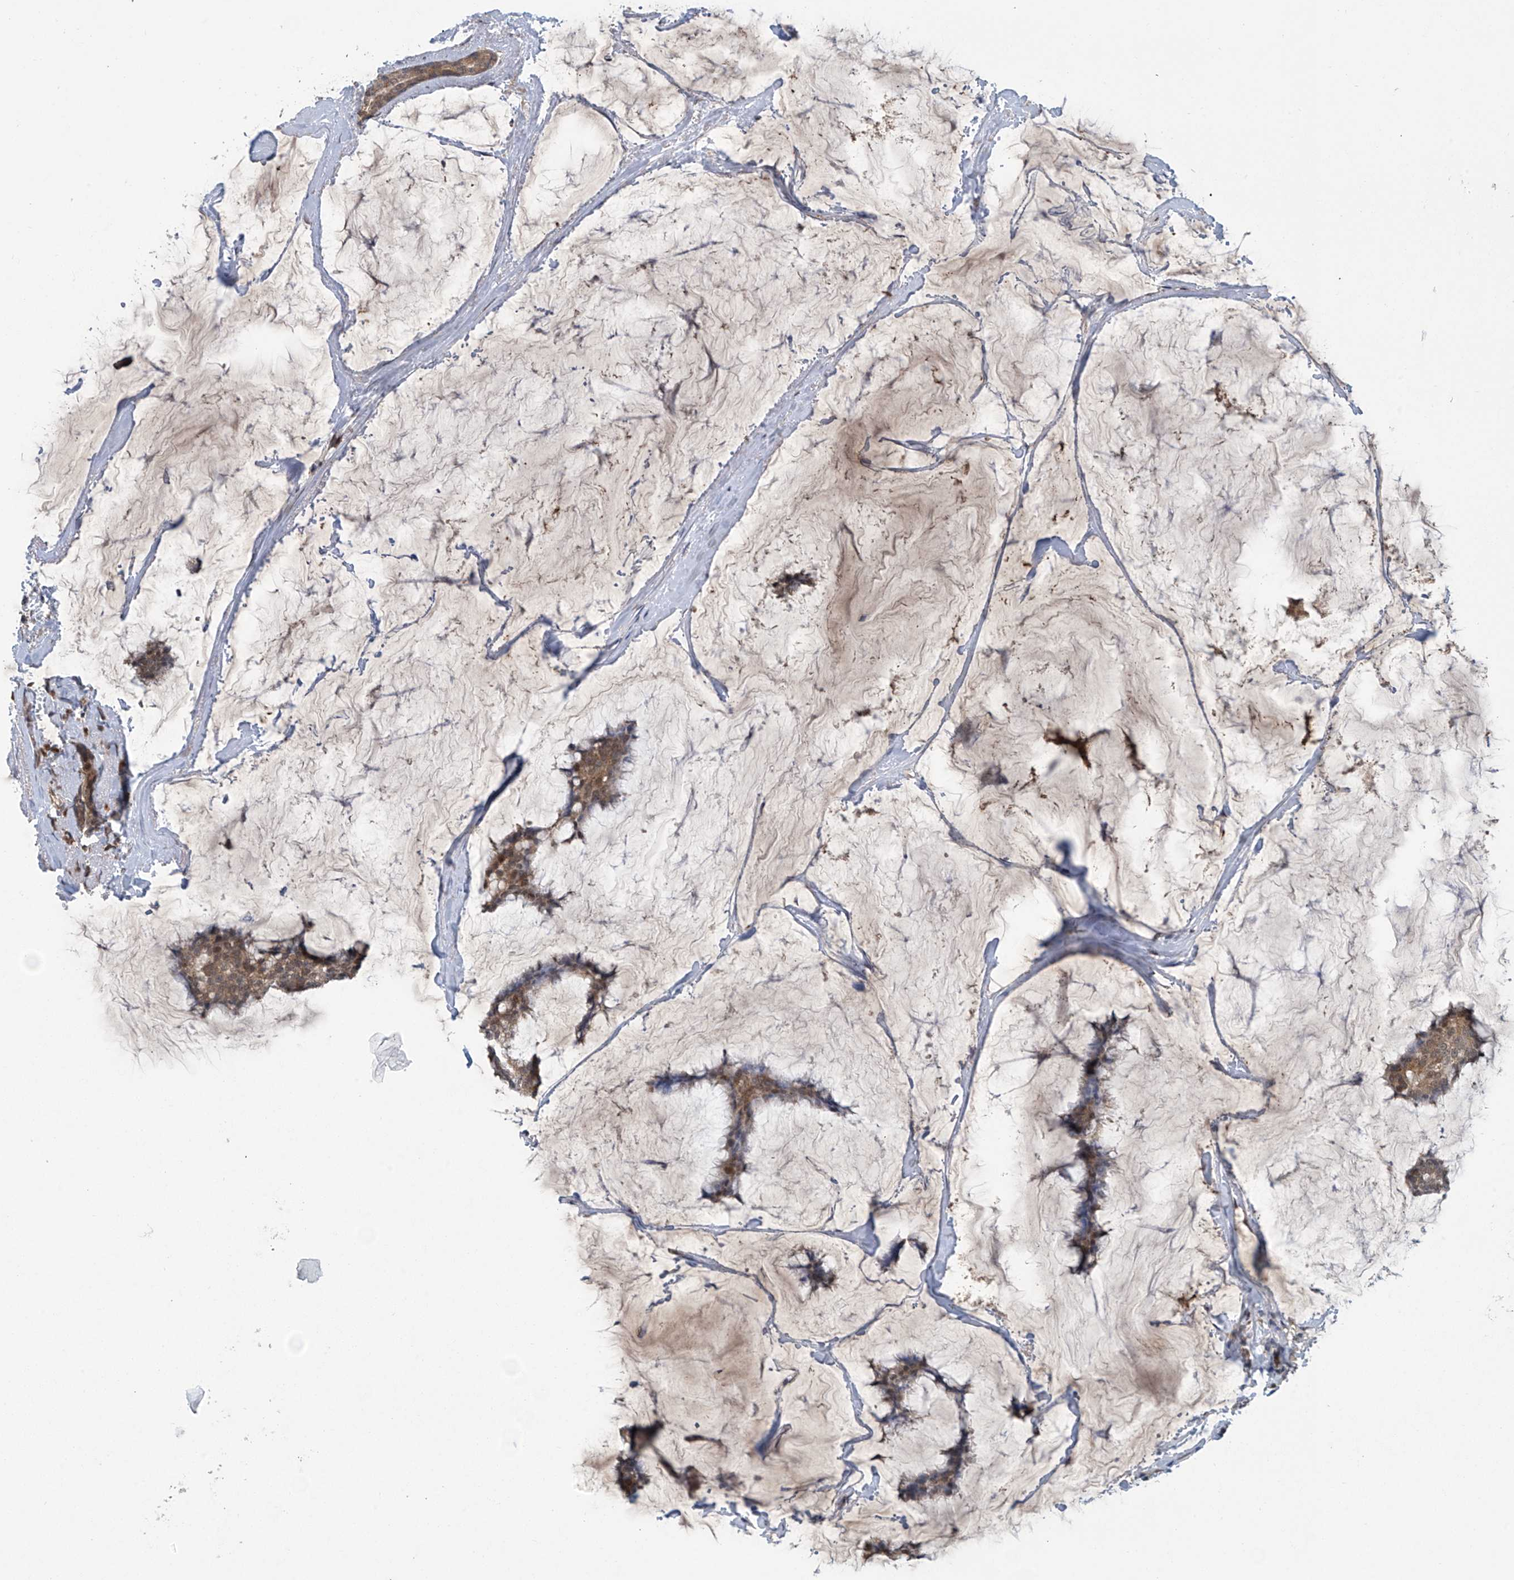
{"staining": {"intensity": "moderate", "quantity": ">75%", "location": "cytoplasmic/membranous,nuclear"}, "tissue": "breast cancer", "cell_type": "Tumor cells", "image_type": "cancer", "snomed": [{"axis": "morphology", "description": "Duct carcinoma"}, {"axis": "topography", "description": "Breast"}], "caption": "Immunohistochemical staining of human breast invasive ductal carcinoma reveals medium levels of moderate cytoplasmic/membranous and nuclear protein expression in about >75% of tumor cells.", "gene": "ABHD13", "patient": {"sex": "female", "age": 93}}